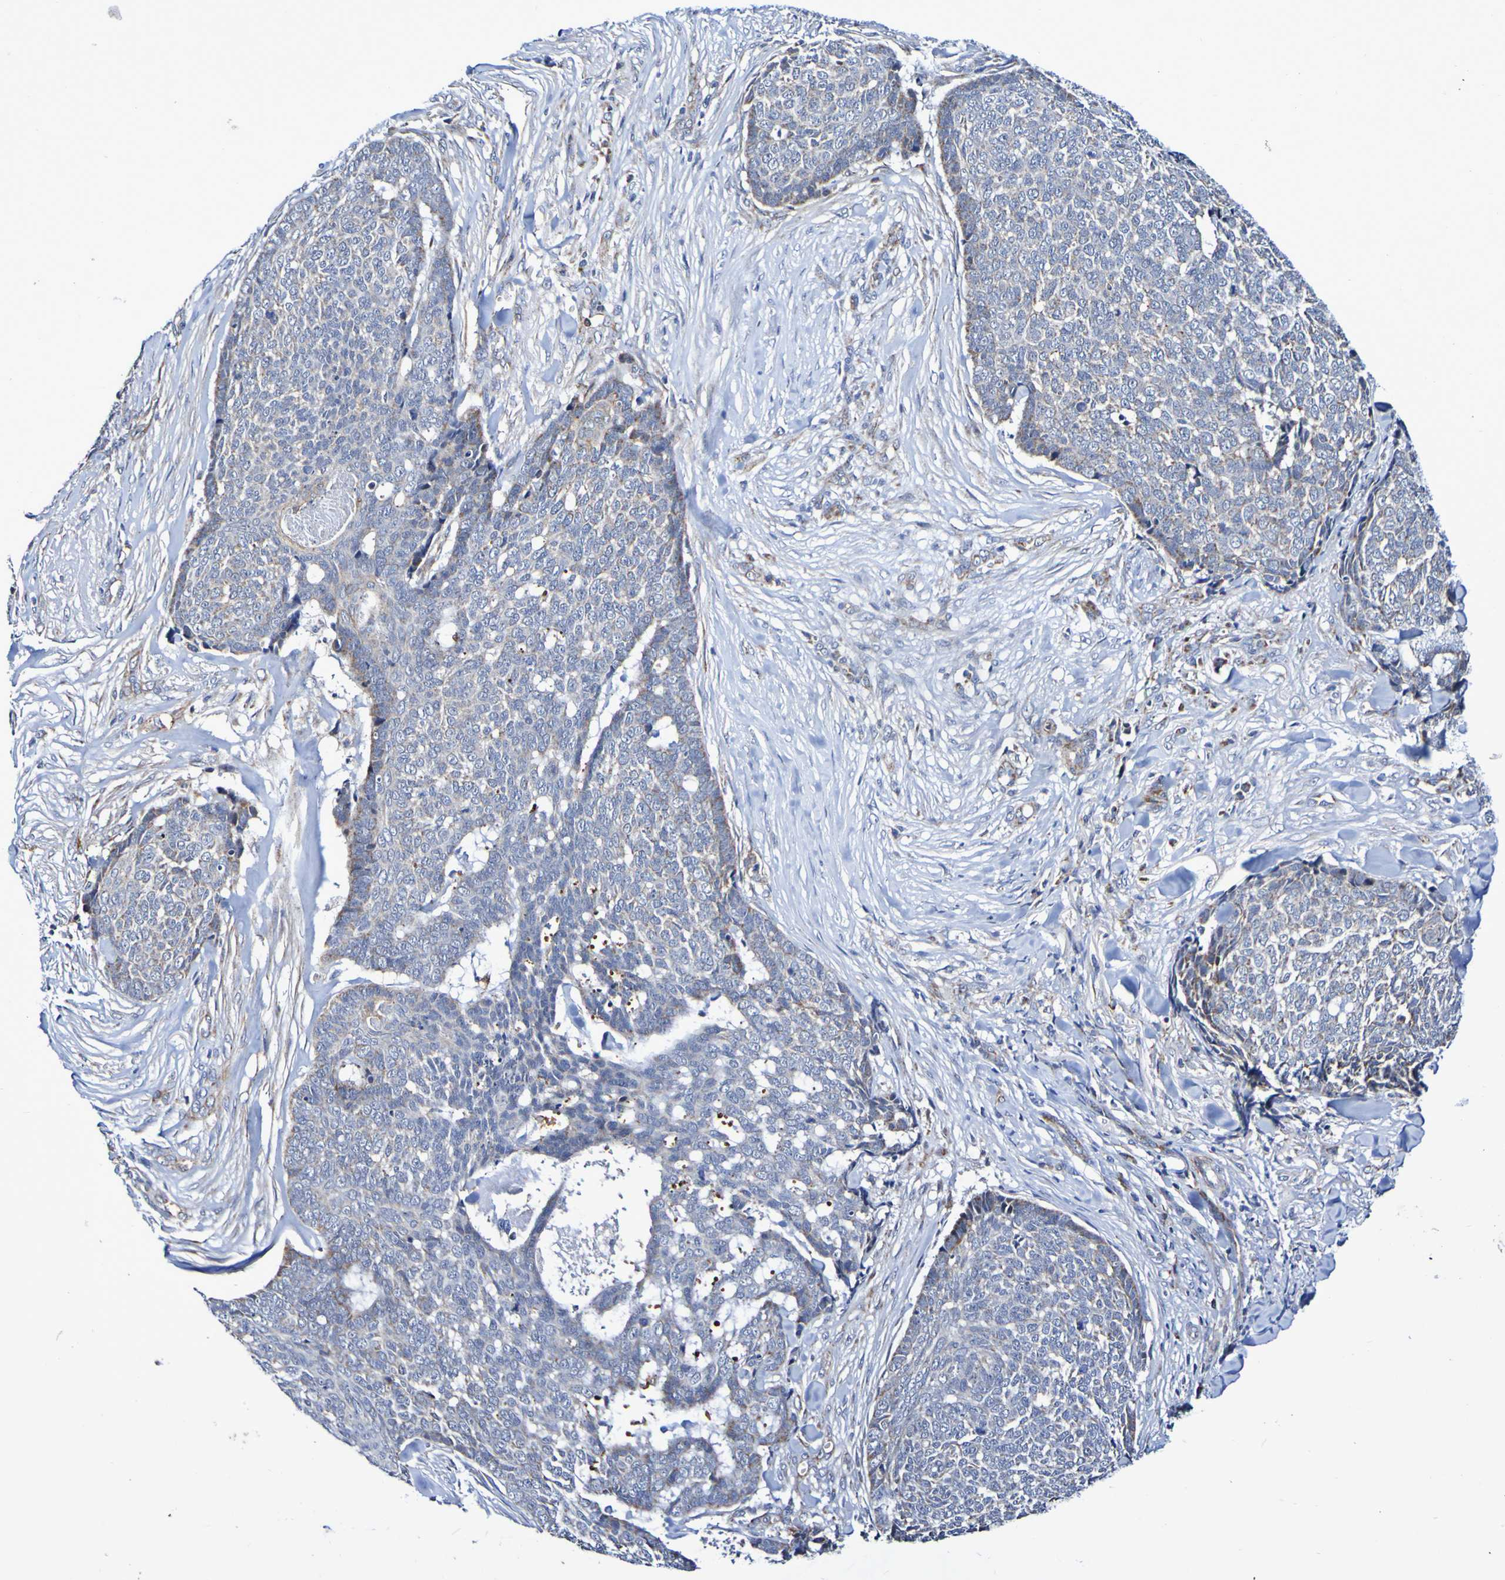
{"staining": {"intensity": "weak", "quantity": "25%-75%", "location": "cytoplasmic/membranous"}, "tissue": "skin cancer", "cell_type": "Tumor cells", "image_type": "cancer", "snomed": [{"axis": "morphology", "description": "Basal cell carcinoma"}, {"axis": "topography", "description": "Skin"}], "caption": "IHC (DAB (3,3'-diaminobenzidine)) staining of human skin basal cell carcinoma displays weak cytoplasmic/membranous protein positivity in about 25%-75% of tumor cells. Nuclei are stained in blue.", "gene": "GJB1", "patient": {"sex": "male", "age": 84}}